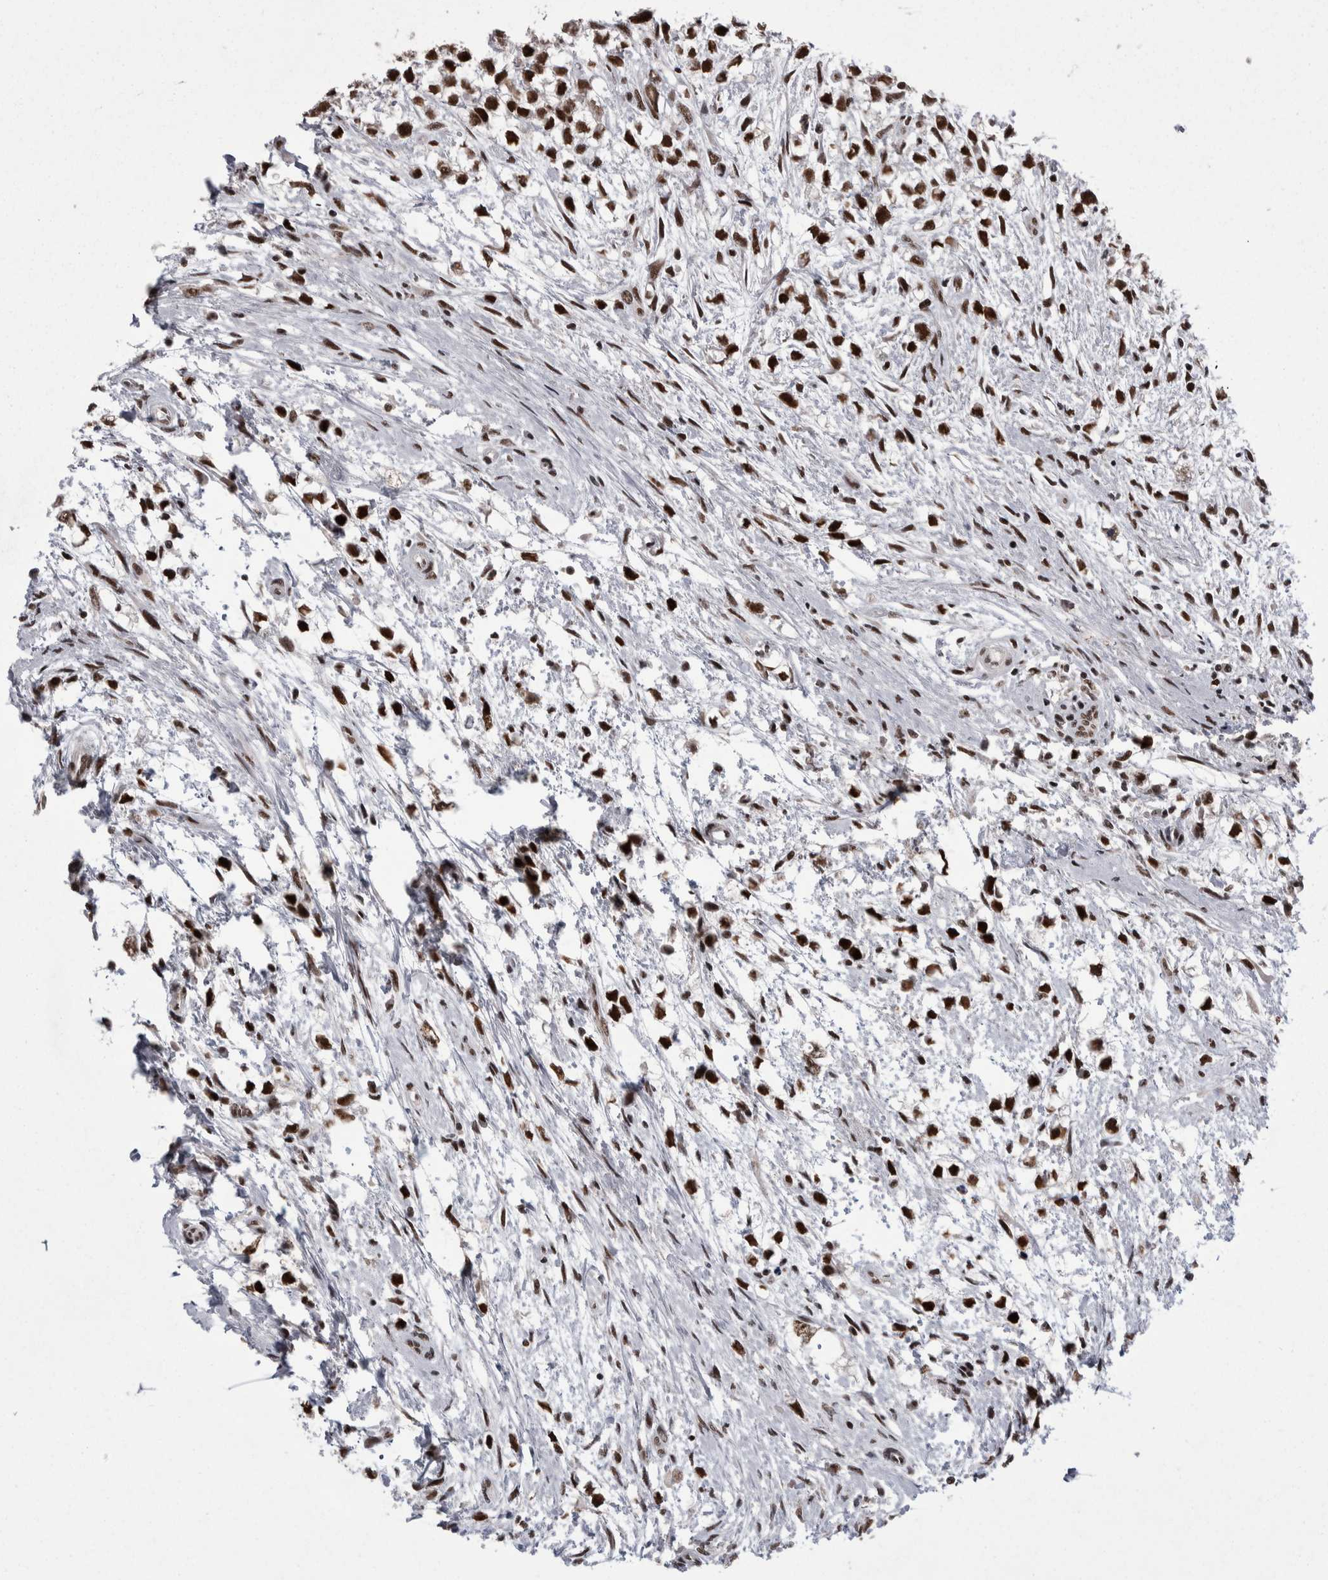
{"staining": {"intensity": "strong", "quantity": ">75%", "location": "nuclear"}, "tissue": "testis cancer", "cell_type": "Tumor cells", "image_type": "cancer", "snomed": [{"axis": "morphology", "description": "Seminoma, NOS"}, {"axis": "morphology", "description": "Carcinoma, Embryonal, NOS"}, {"axis": "topography", "description": "Testis"}], "caption": "Immunohistochemistry photomicrograph of human testis cancer (seminoma) stained for a protein (brown), which displays high levels of strong nuclear staining in about >75% of tumor cells.", "gene": "DMTF1", "patient": {"sex": "male", "age": 51}}